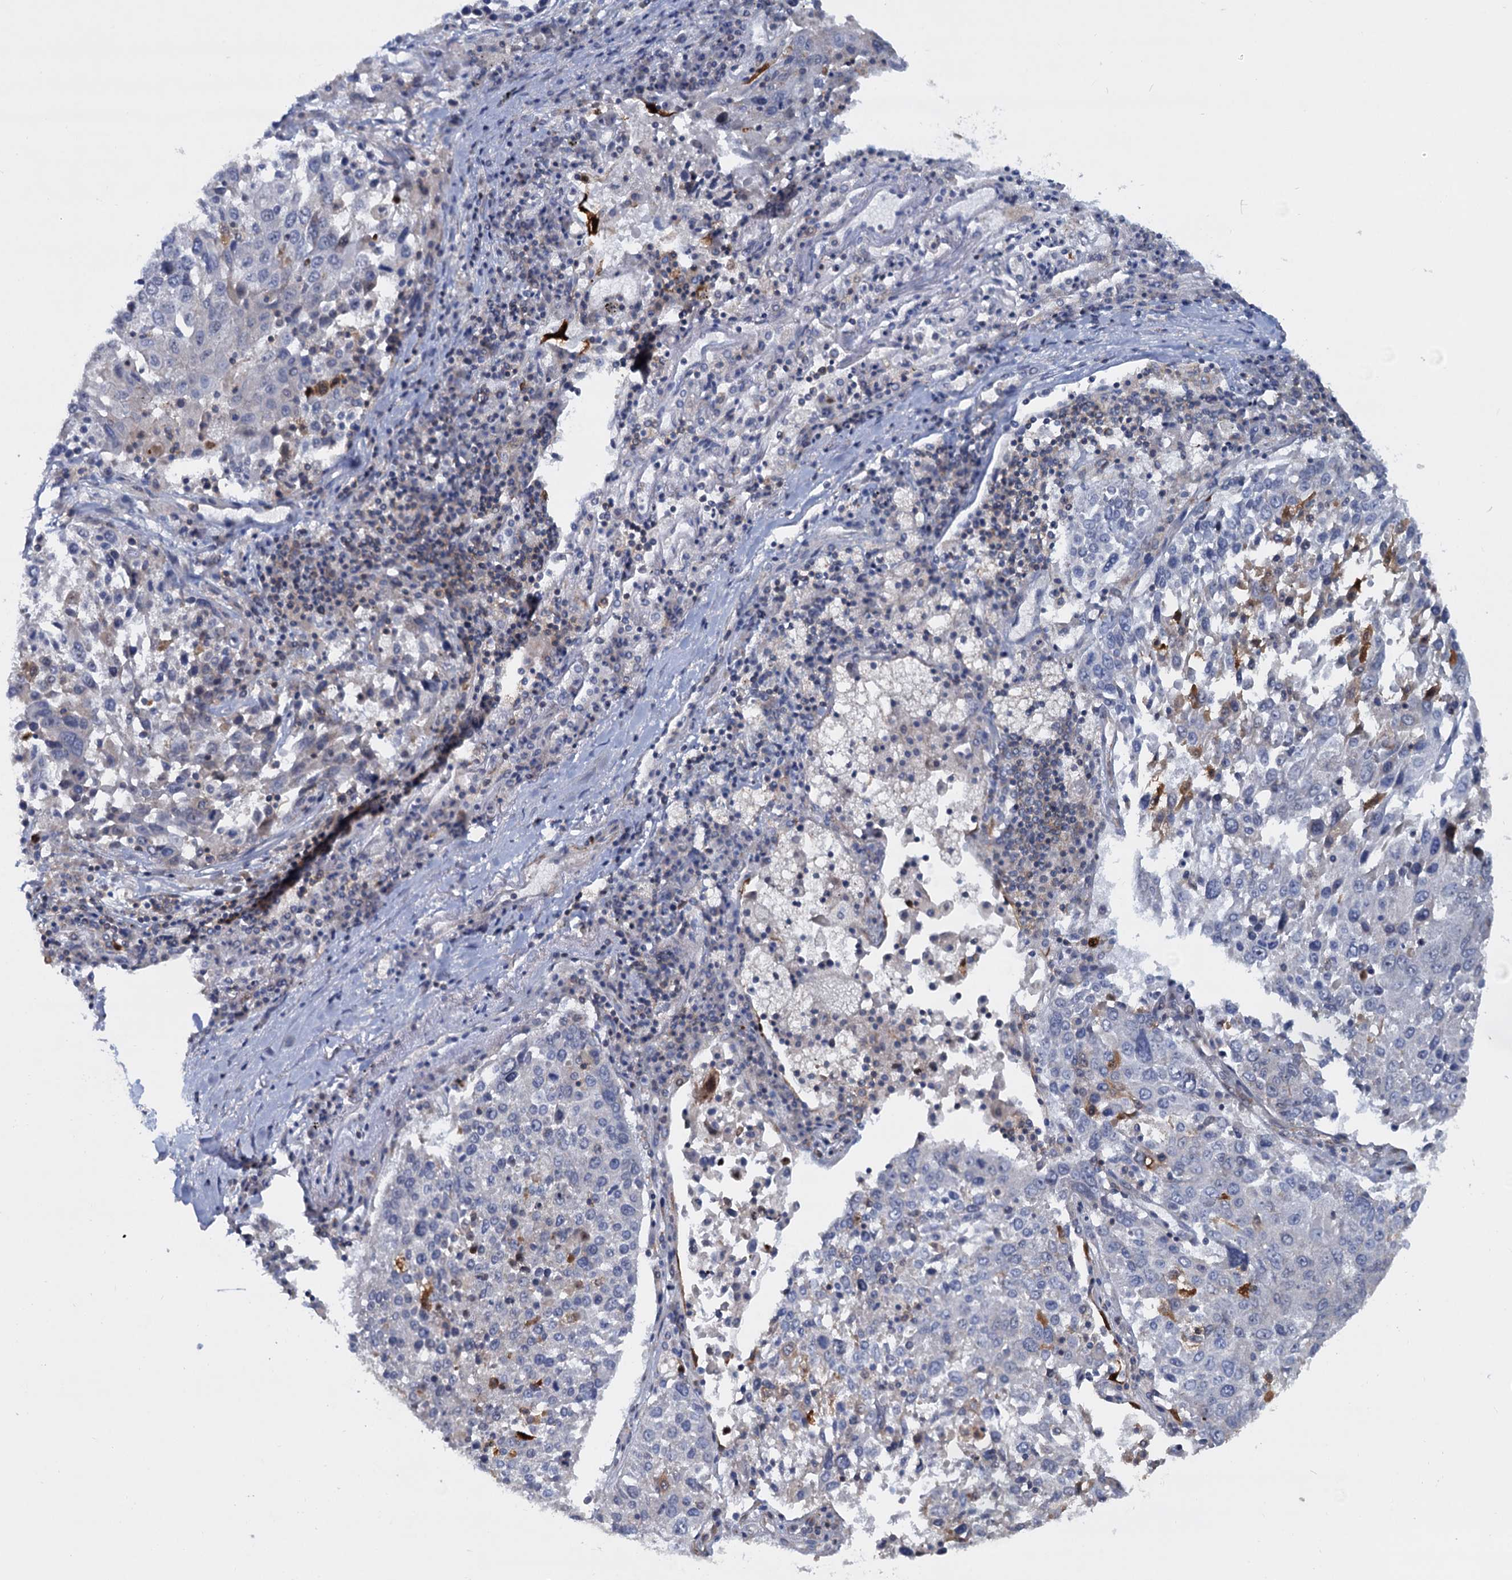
{"staining": {"intensity": "negative", "quantity": "none", "location": "none"}, "tissue": "lung cancer", "cell_type": "Tumor cells", "image_type": "cancer", "snomed": [{"axis": "morphology", "description": "Squamous cell carcinoma, NOS"}, {"axis": "topography", "description": "Lung"}], "caption": "This is an immunohistochemistry photomicrograph of lung squamous cell carcinoma. There is no positivity in tumor cells.", "gene": "LRCH4", "patient": {"sex": "male", "age": 65}}